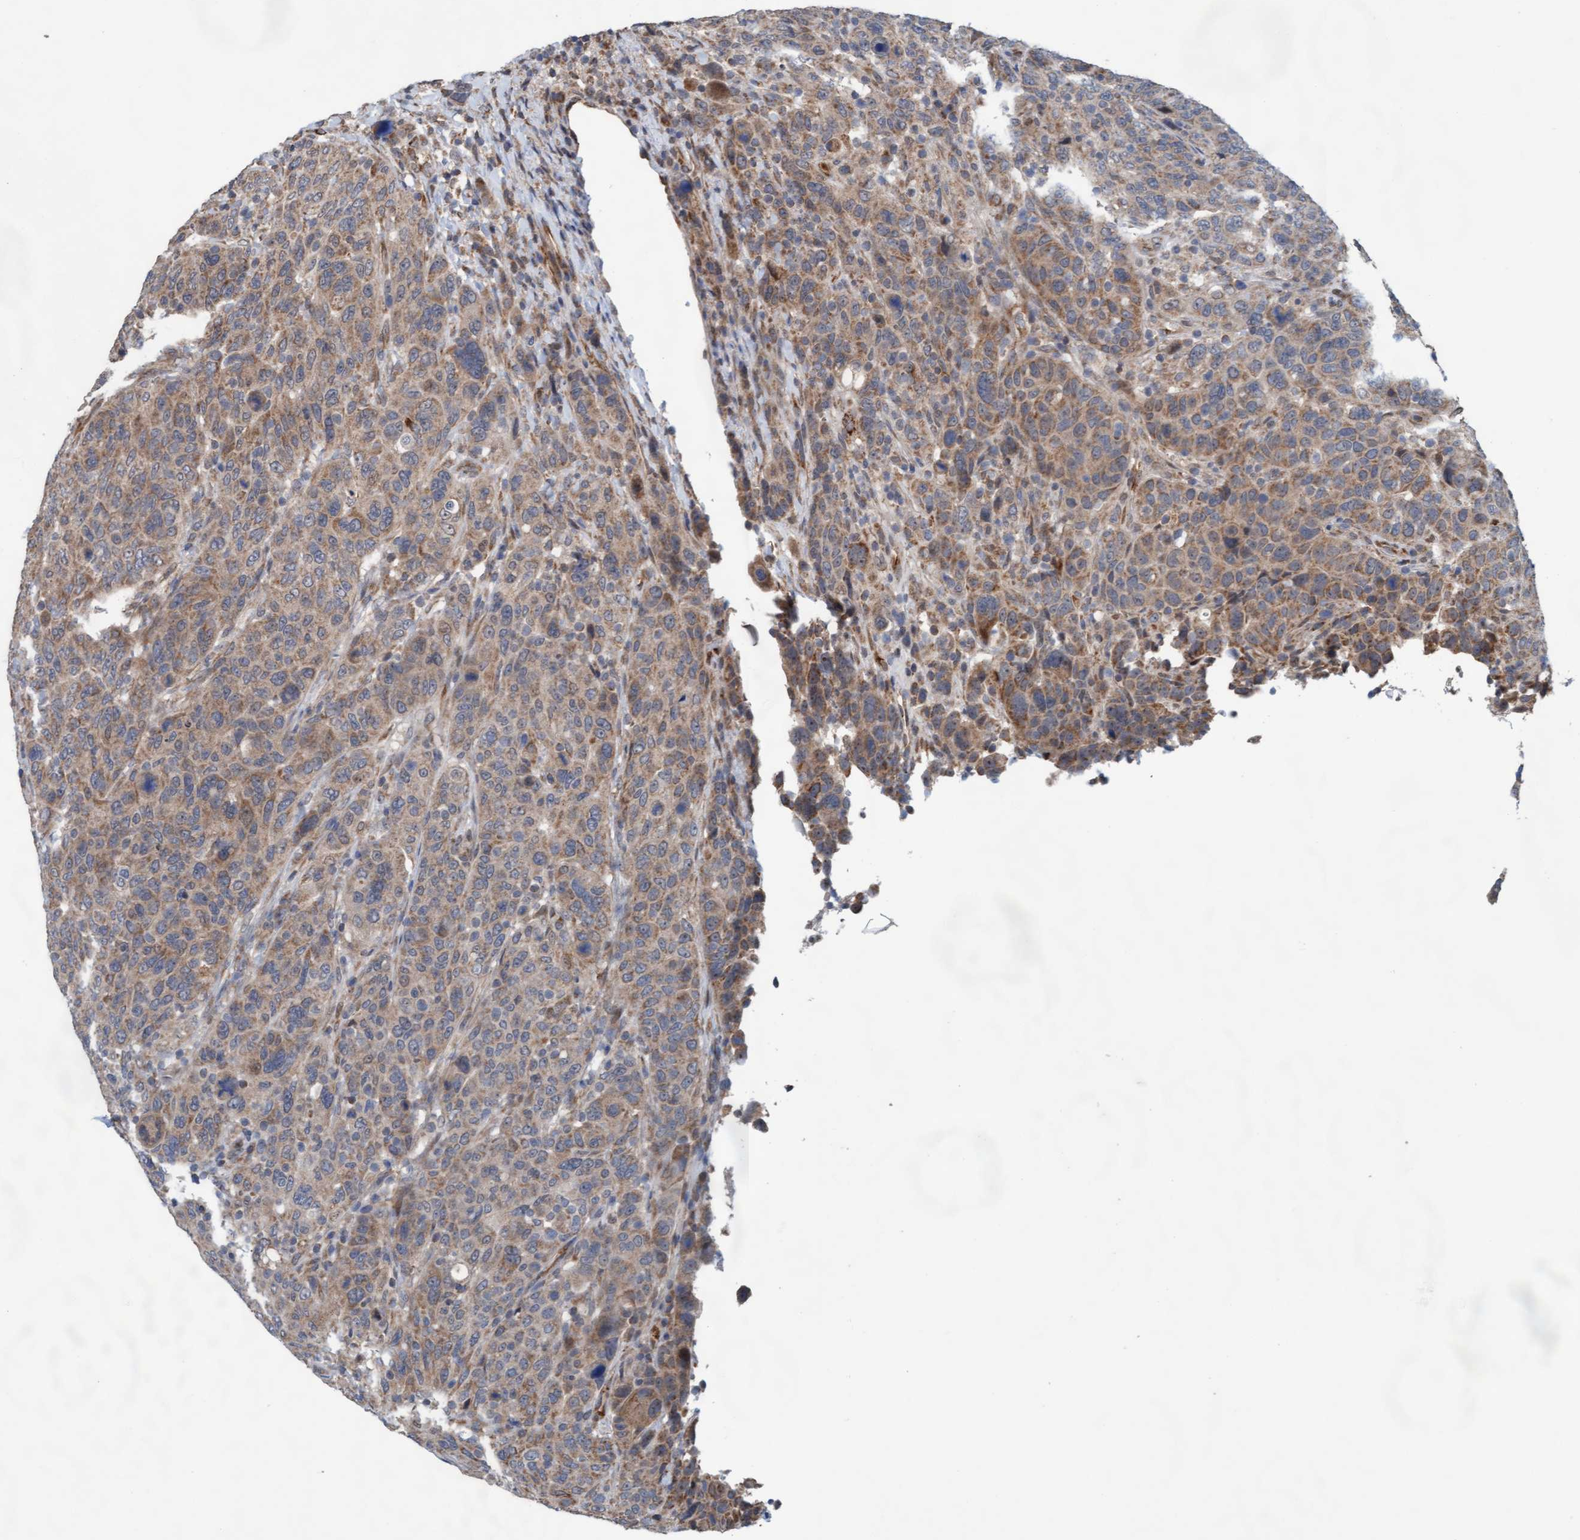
{"staining": {"intensity": "weak", "quantity": ">75%", "location": "cytoplasmic/membranous"}, "tissue": "breast cancer", "cell_type": "Tumor cells", "image_type": "cancer", "snomed": [{"axis": "morphology", "description": "Duct carcinoma"}, {"axis": "topography", "description": "Breast"}], "caption": "Human breast invasive ductal carcinoma stained with a brown dye exhibits weak cytoplasmic/membranous positive positivity in approximately >75% of tumor cells.", "gene": "ZNF566", "patient": {"sex": "female", "age": 37}}